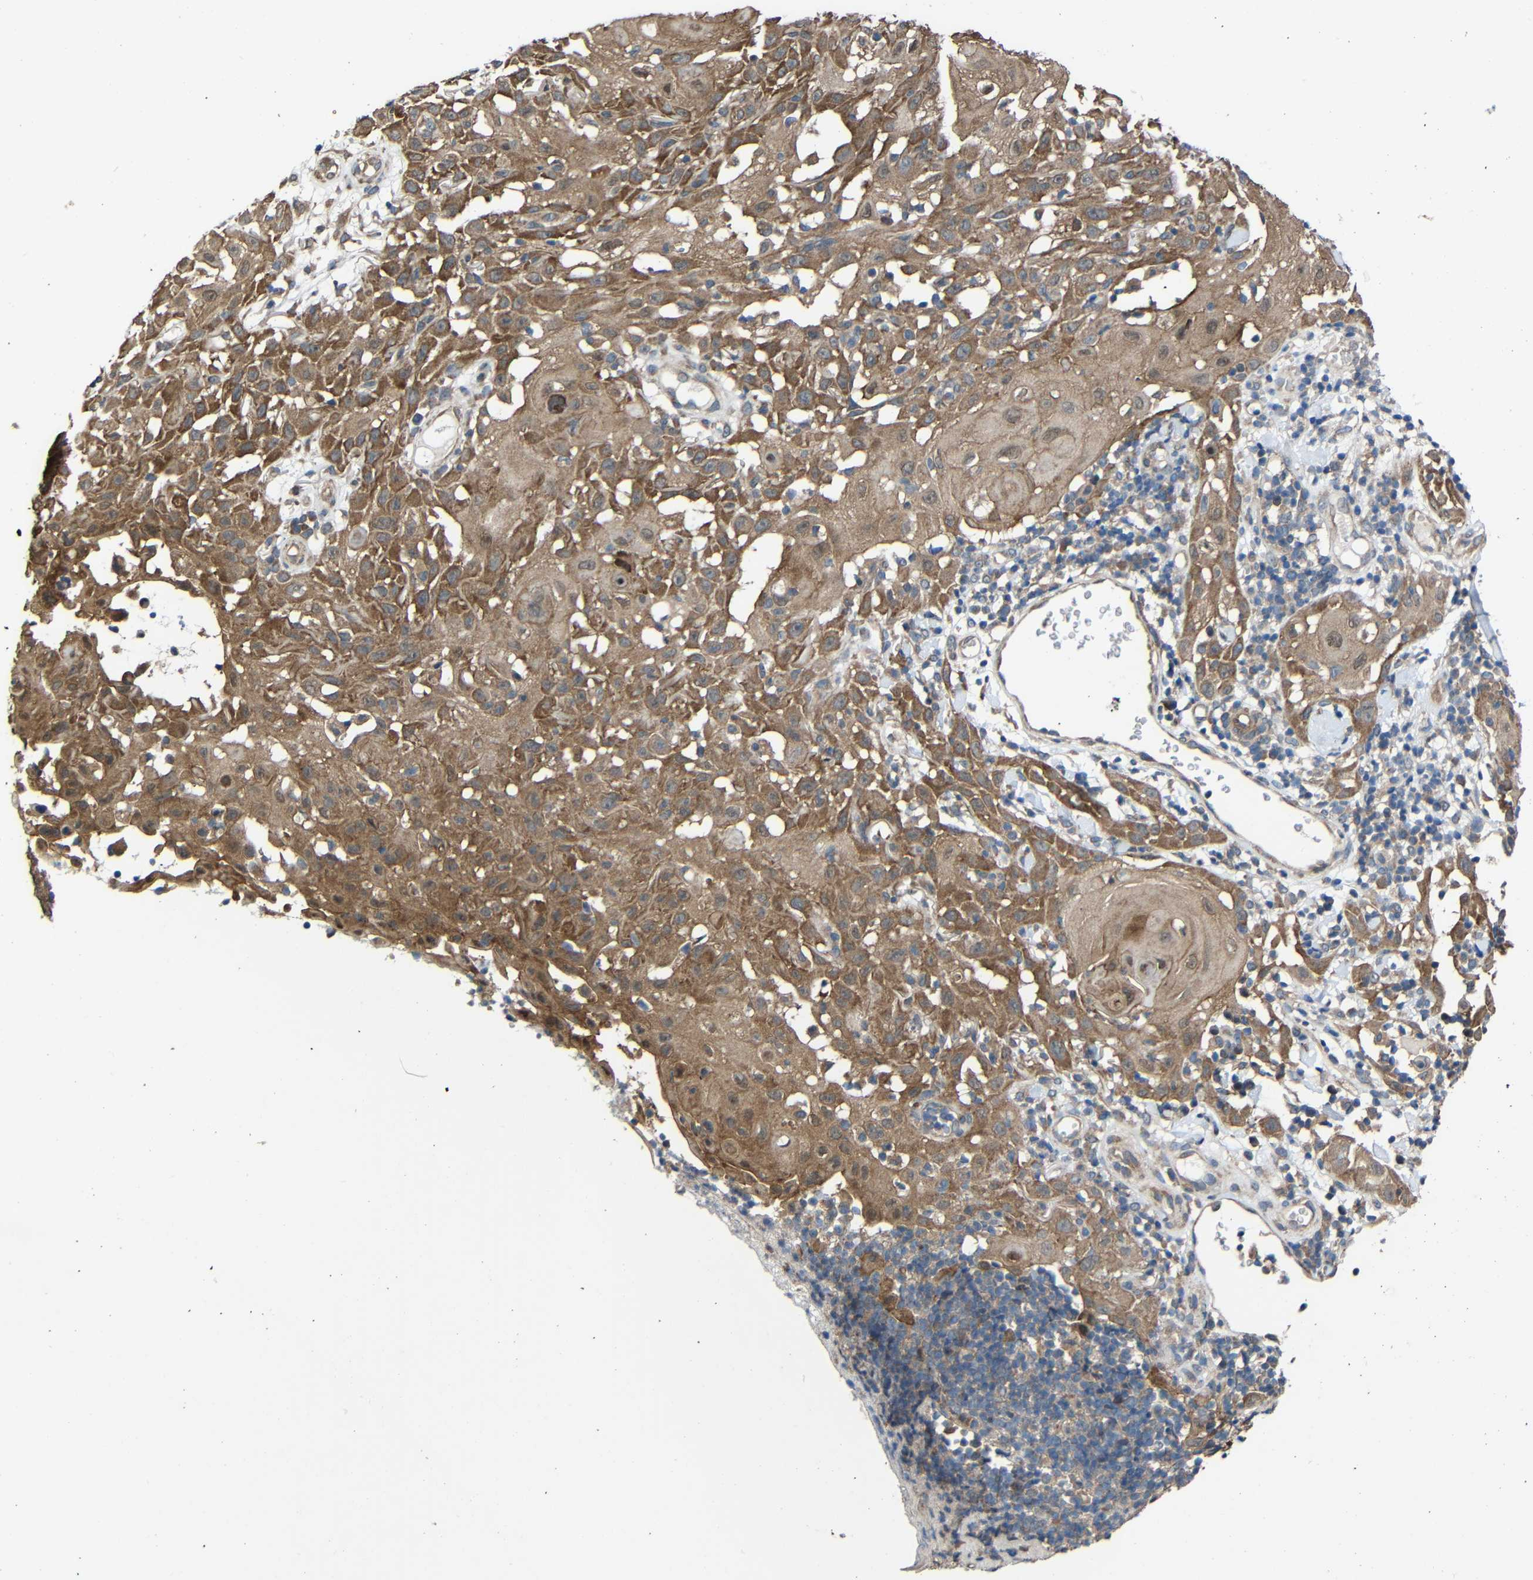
{"staining": {"intensity": "strong", "quantity": ">75%", "location": "cytoplasmic/membranous"}, "tissue": "skin cancer", "cell_type": "Tumor cells", "image_type": "cancer", "snomed": [{"axis": "morphology", "description": "Squamous cell carcinoma, NOS"}, {"axis": "topography", "description": "Skin"}], "caption": "Human squamous cell carcinoma (skin) stained with a brown dye shows strong cytoplasmic/membranous positive expression in approximately >75% of tumor cells.", "gene": "CHST9", "patient": {"sex": "male", "age": 24}}